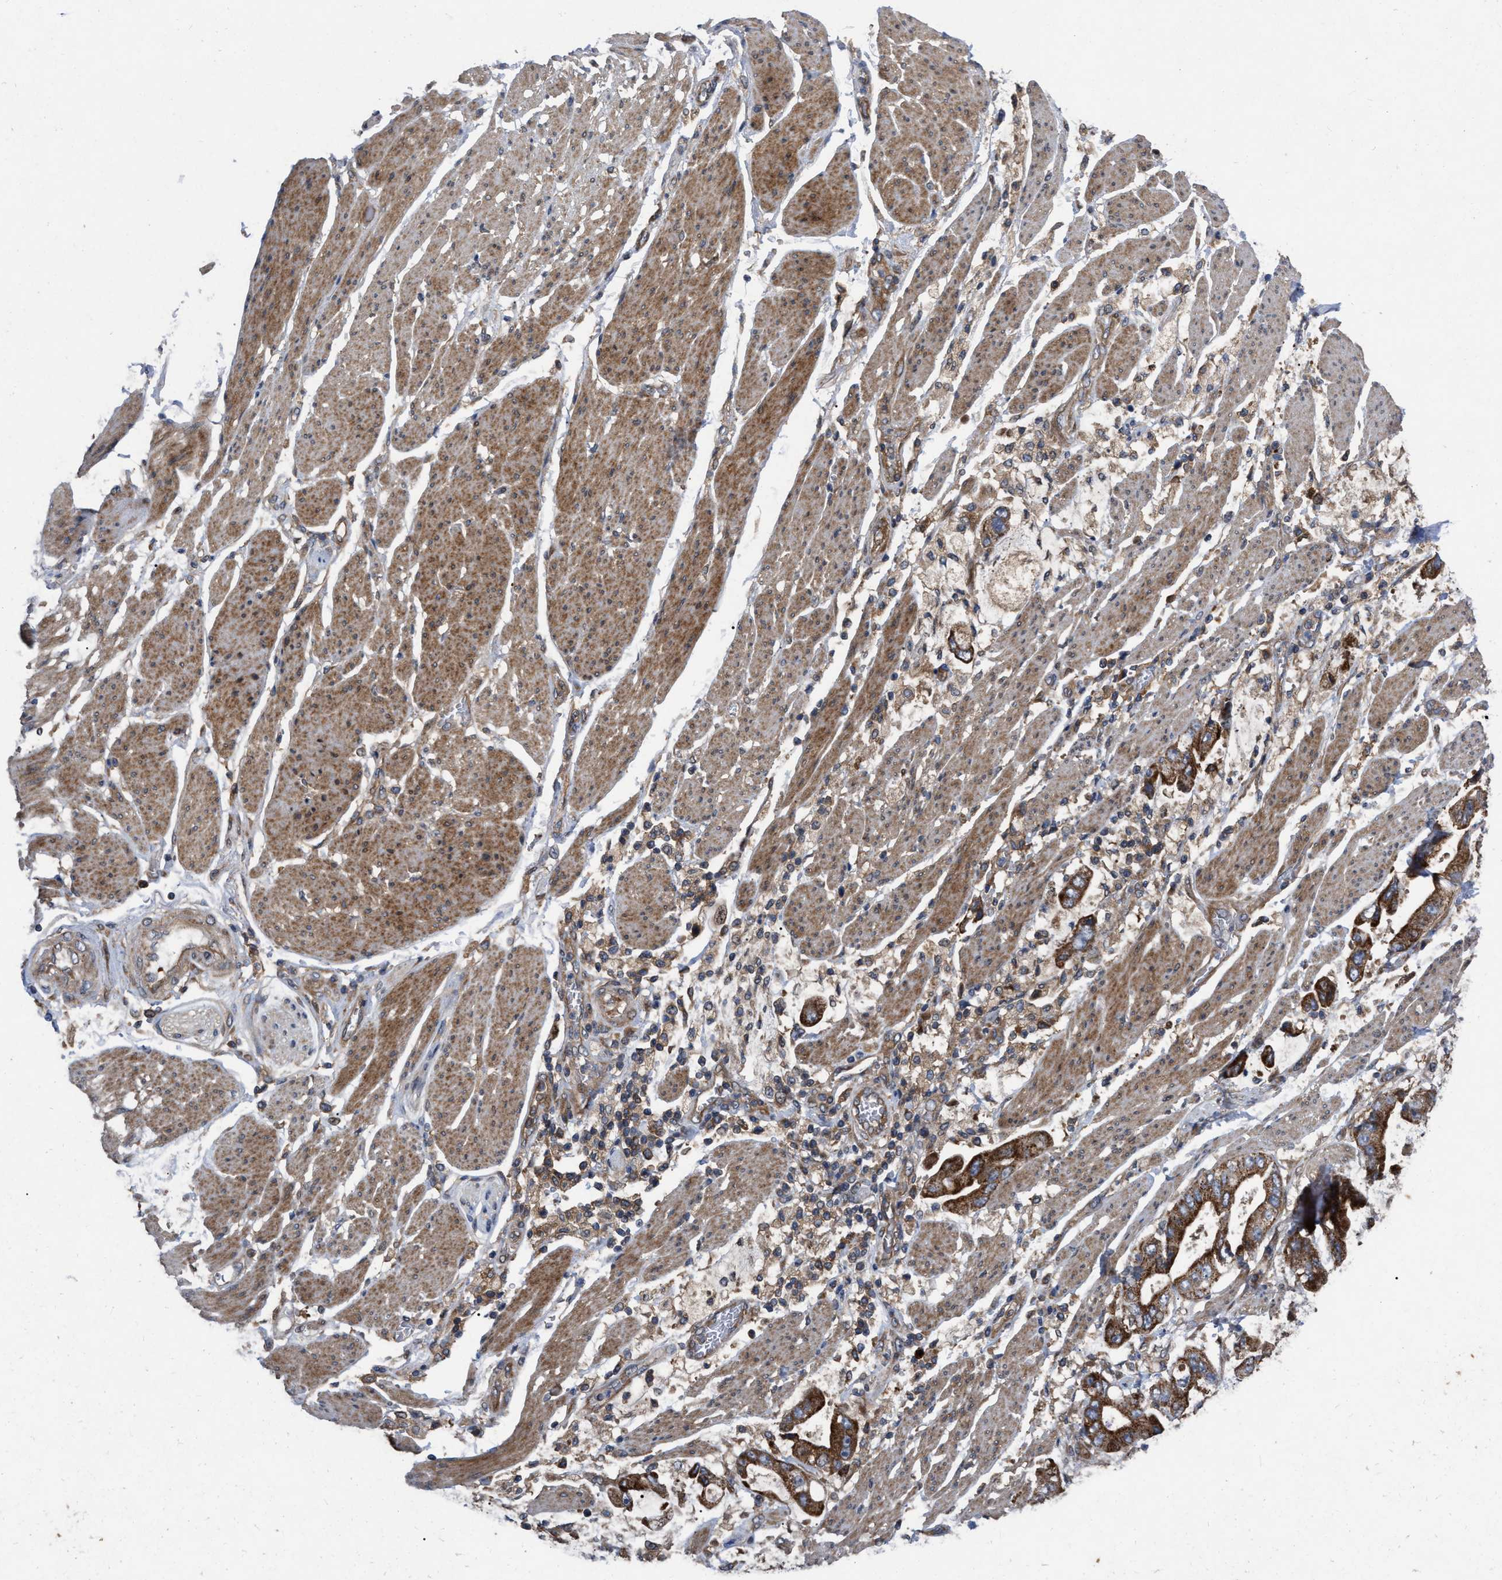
{"staining": {"intensity": "strong", "quantity": ">75%", "location": "cytoplasmic/membranous"}, "tissue": "stomach cancer", "cell_type": "Tumor cells", "image_type": "cancer", "snomed": [{"axis": "morphology", "description": "Normal tissue, NOS"}, {"axis": "morphology", "description": "Adenocarcinoma, NOS"}, {"axis": "topography", "description": "Stomach"}], "caption": "Stomach adenocarcinoma stained for a protein (brown) reveals strong cytoplasmic/membranous positive staining in about >75% of tumor cells.", "gene": "CDKN2C", "patient": {"sex": "male", "age": 62}}